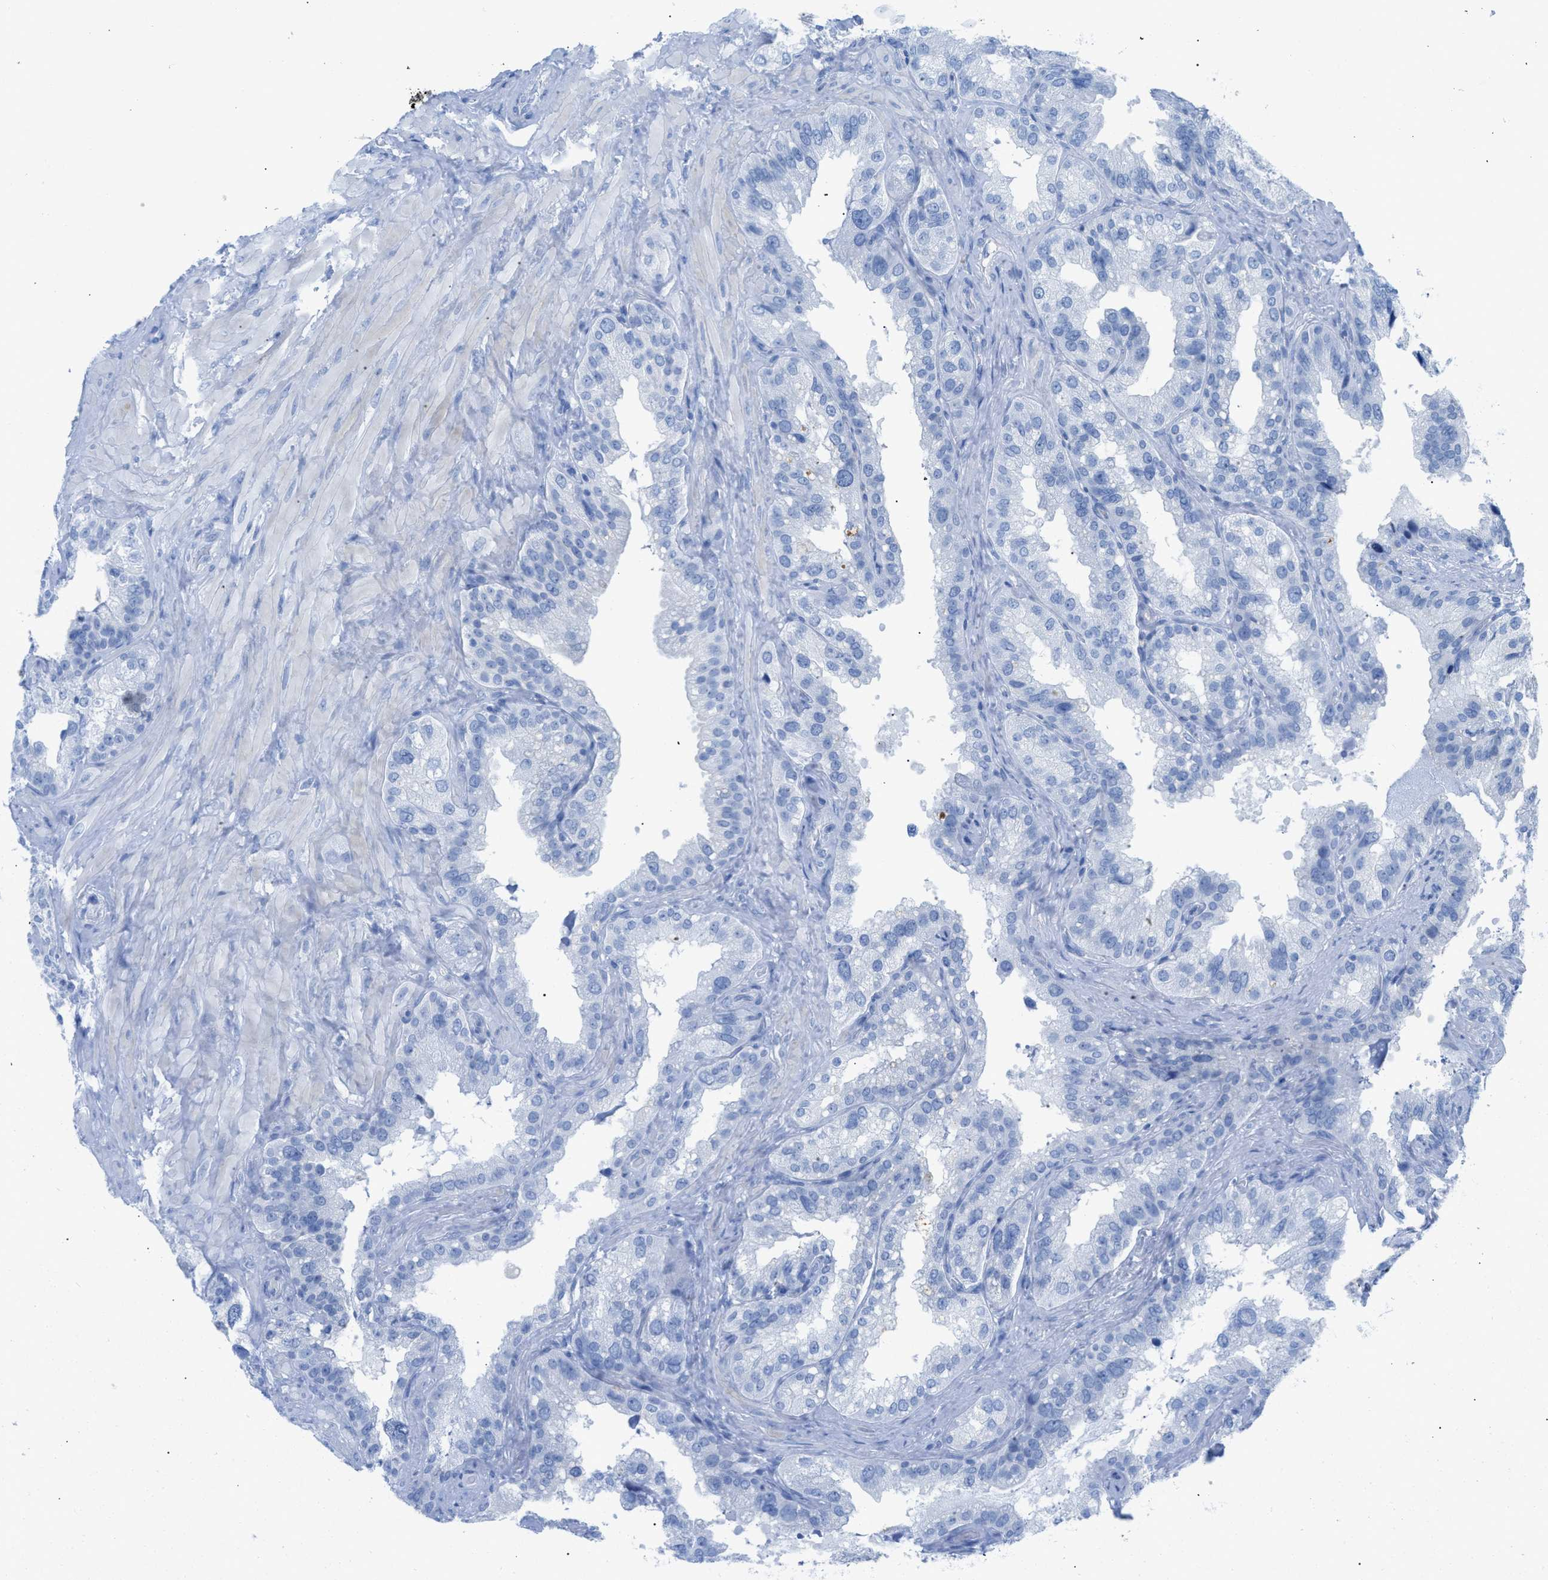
{"staining": {"intensity": "negative", "quantity": "none", "location": "none"}, "tissue": "seminal vesicle", "cell_type": "Glandular cells", "image_type": "normal", "snomed": [{"axis": "morphology", "description": "Normal tissue, NOS"}, {"axis": "topography", "description": "Seminal veicle"}], "caption": "Immunohistochemistry histopathology image of benign seminal vesicle: seminal vesicle stained with DAB displays no significant protein staining in glandular cells. Brightfield microscopy of immunohistochemistry stained with DAB (3,3'-diaminobenzidine) (brown) and hematoxylin (blue), captured at high magnification.", "gene": "TCL1A", "patient": {"sex": "male", "age": 68}}